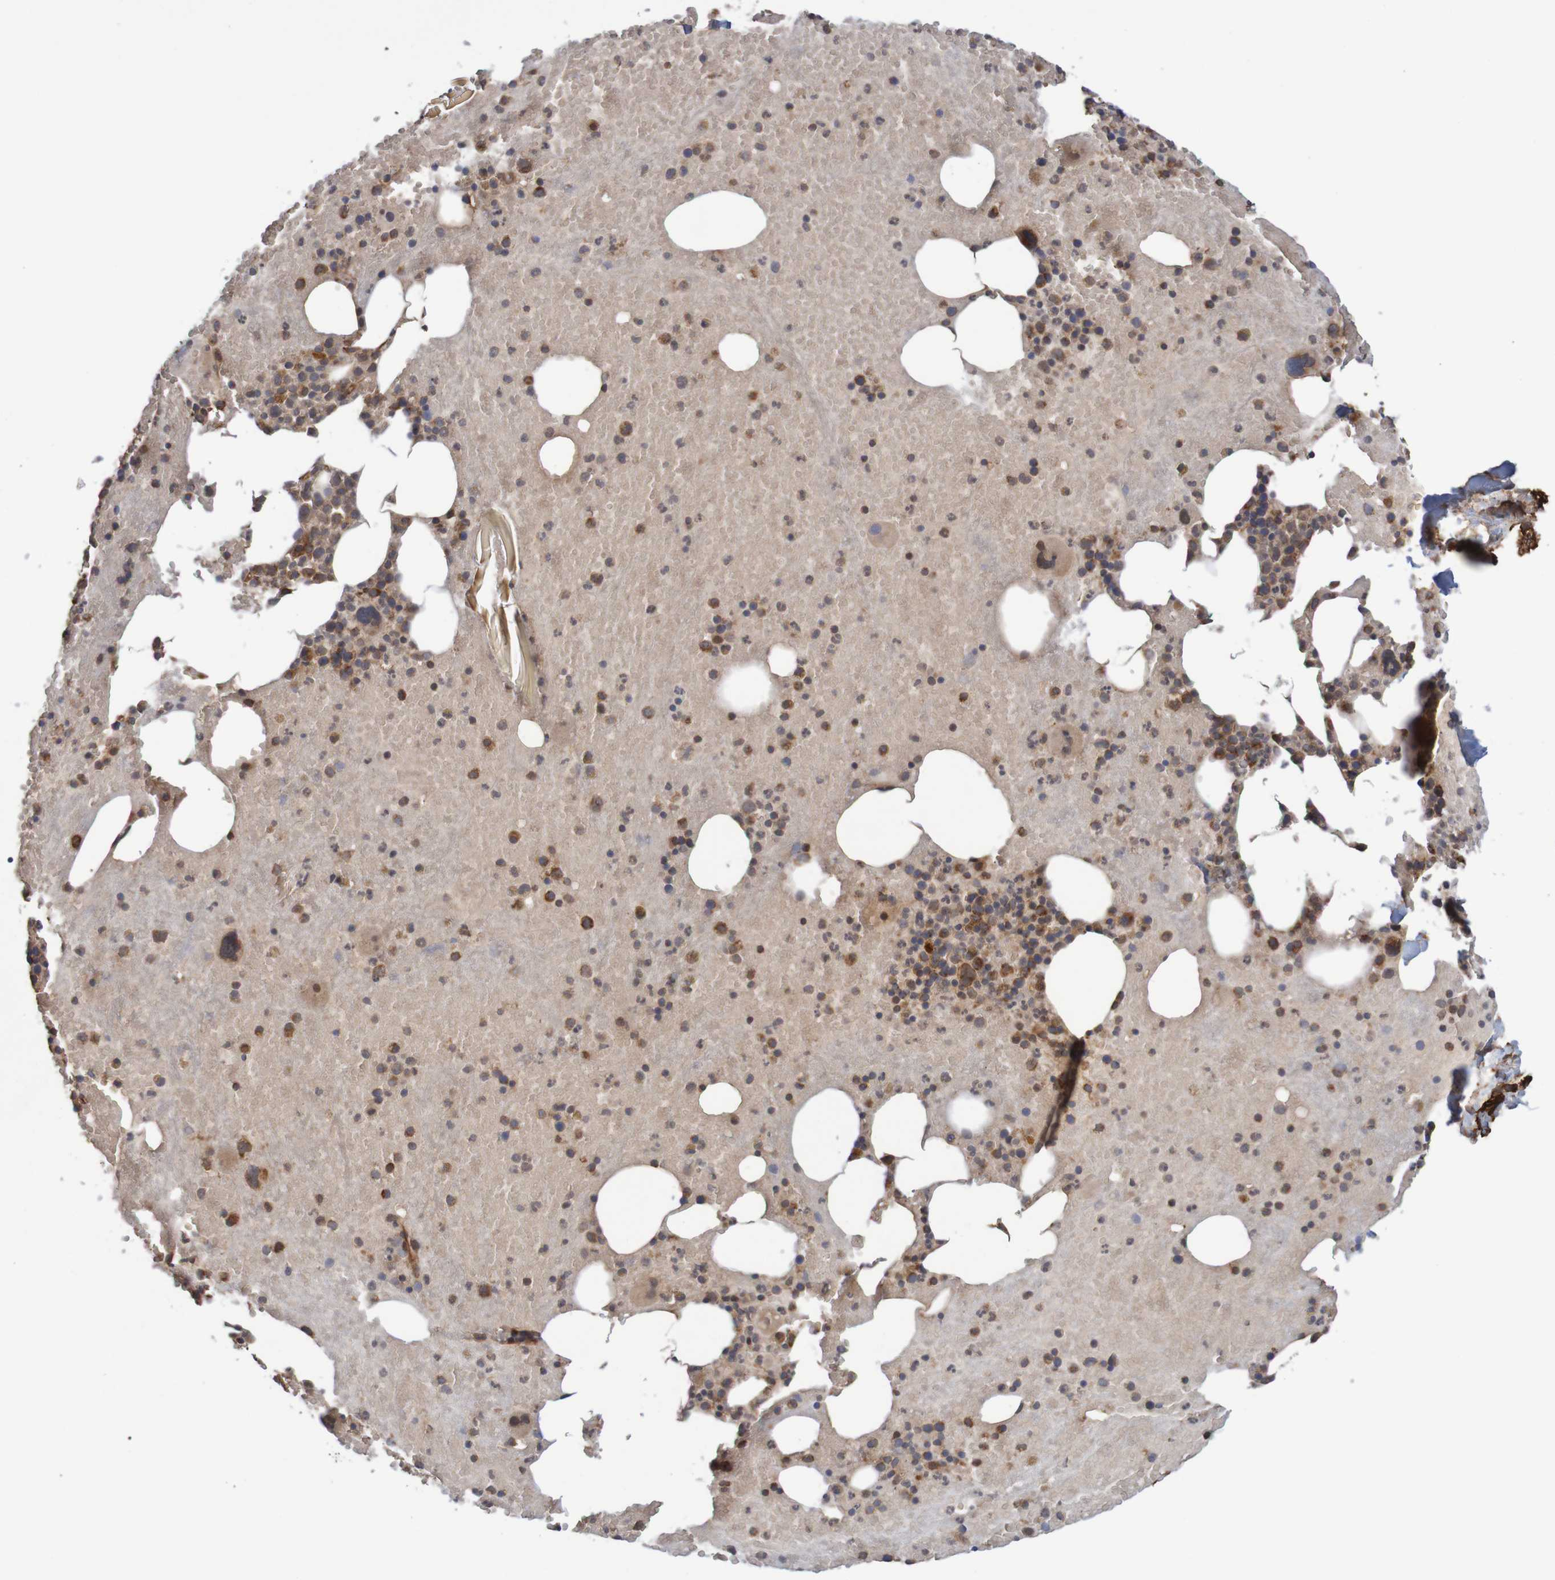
{"staining": {"intensity": "strong", "quantity": "25%-75%", "location": "cytoplasmic/membranous"}, "tissue": "bone marrow", "cell_type": "Hematopoietic cells", "image_type": "normal", "snomed": [{"axis": "morphology", "description": "Normal tissue, NOS"}, {"axis": "morphology", "description": "Inflammation, NOS"}, {"axis": "topography", "description": "Bone marrow"}], "caption": "The photomicrograph shows staining of unremarkable bone marrow, revealing strong cytoplasmic/membranous protein staining (brown color) within hematopoietic cells.", "gene": "MRPL52", "patient": {"sex": "male", "age": 43}}